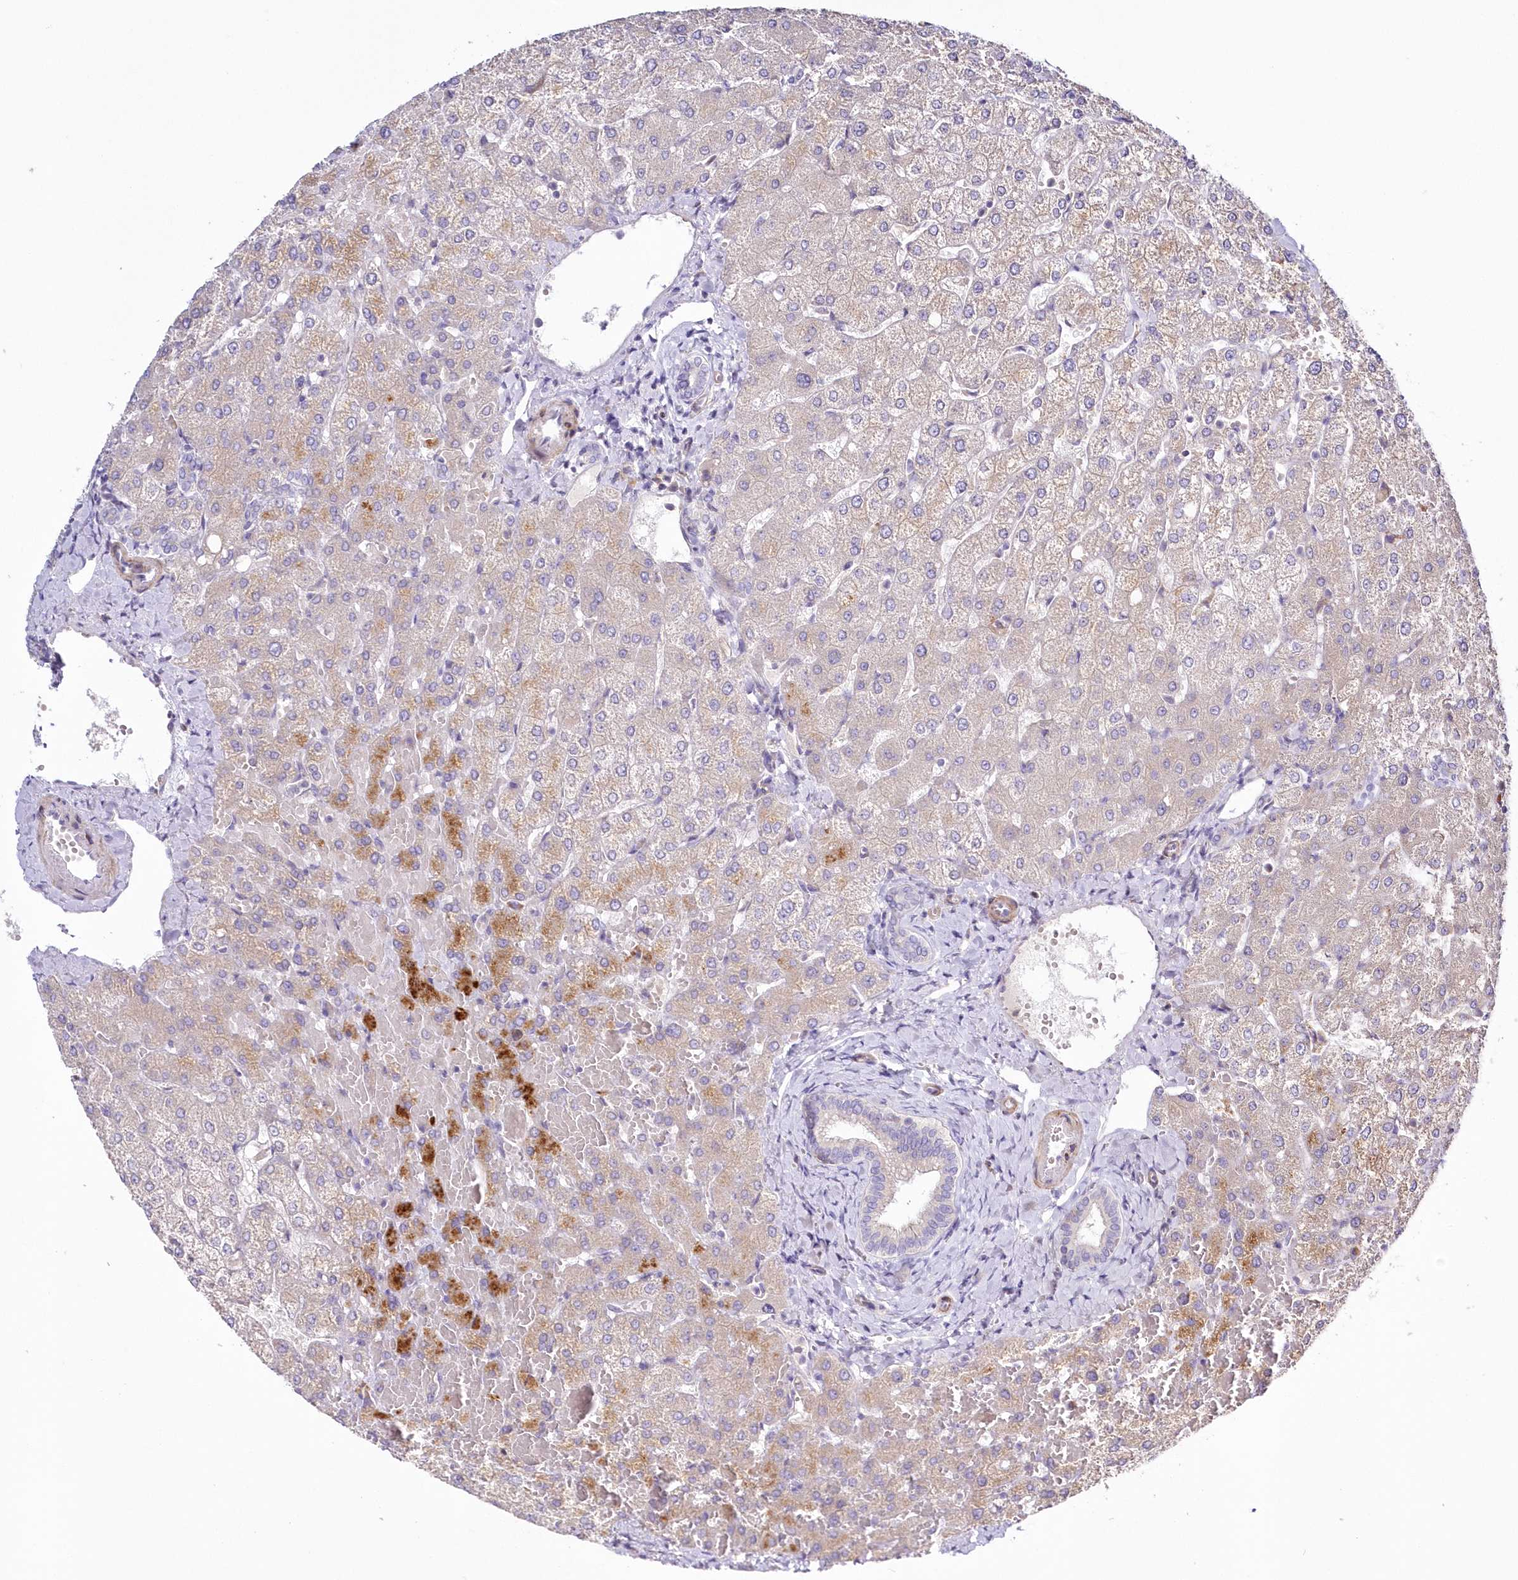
{"staining": {"intensity": "negative", "quantity": "none", "location": "none"}, "tissue": "liver", "cell_type": "Cholangiocytes", "image_type": "normal", "snomed": [{"axis": "morphology", "description": "Normal tissue, NOS"}, {"axis": "topography", "description": "Liver"}], "caption": "The IHC photomicrograph has no significant expression in cholangiocytes of liver.", "gene": "ARFGEF3", "patient": {"sex": "female", "age": 54}}